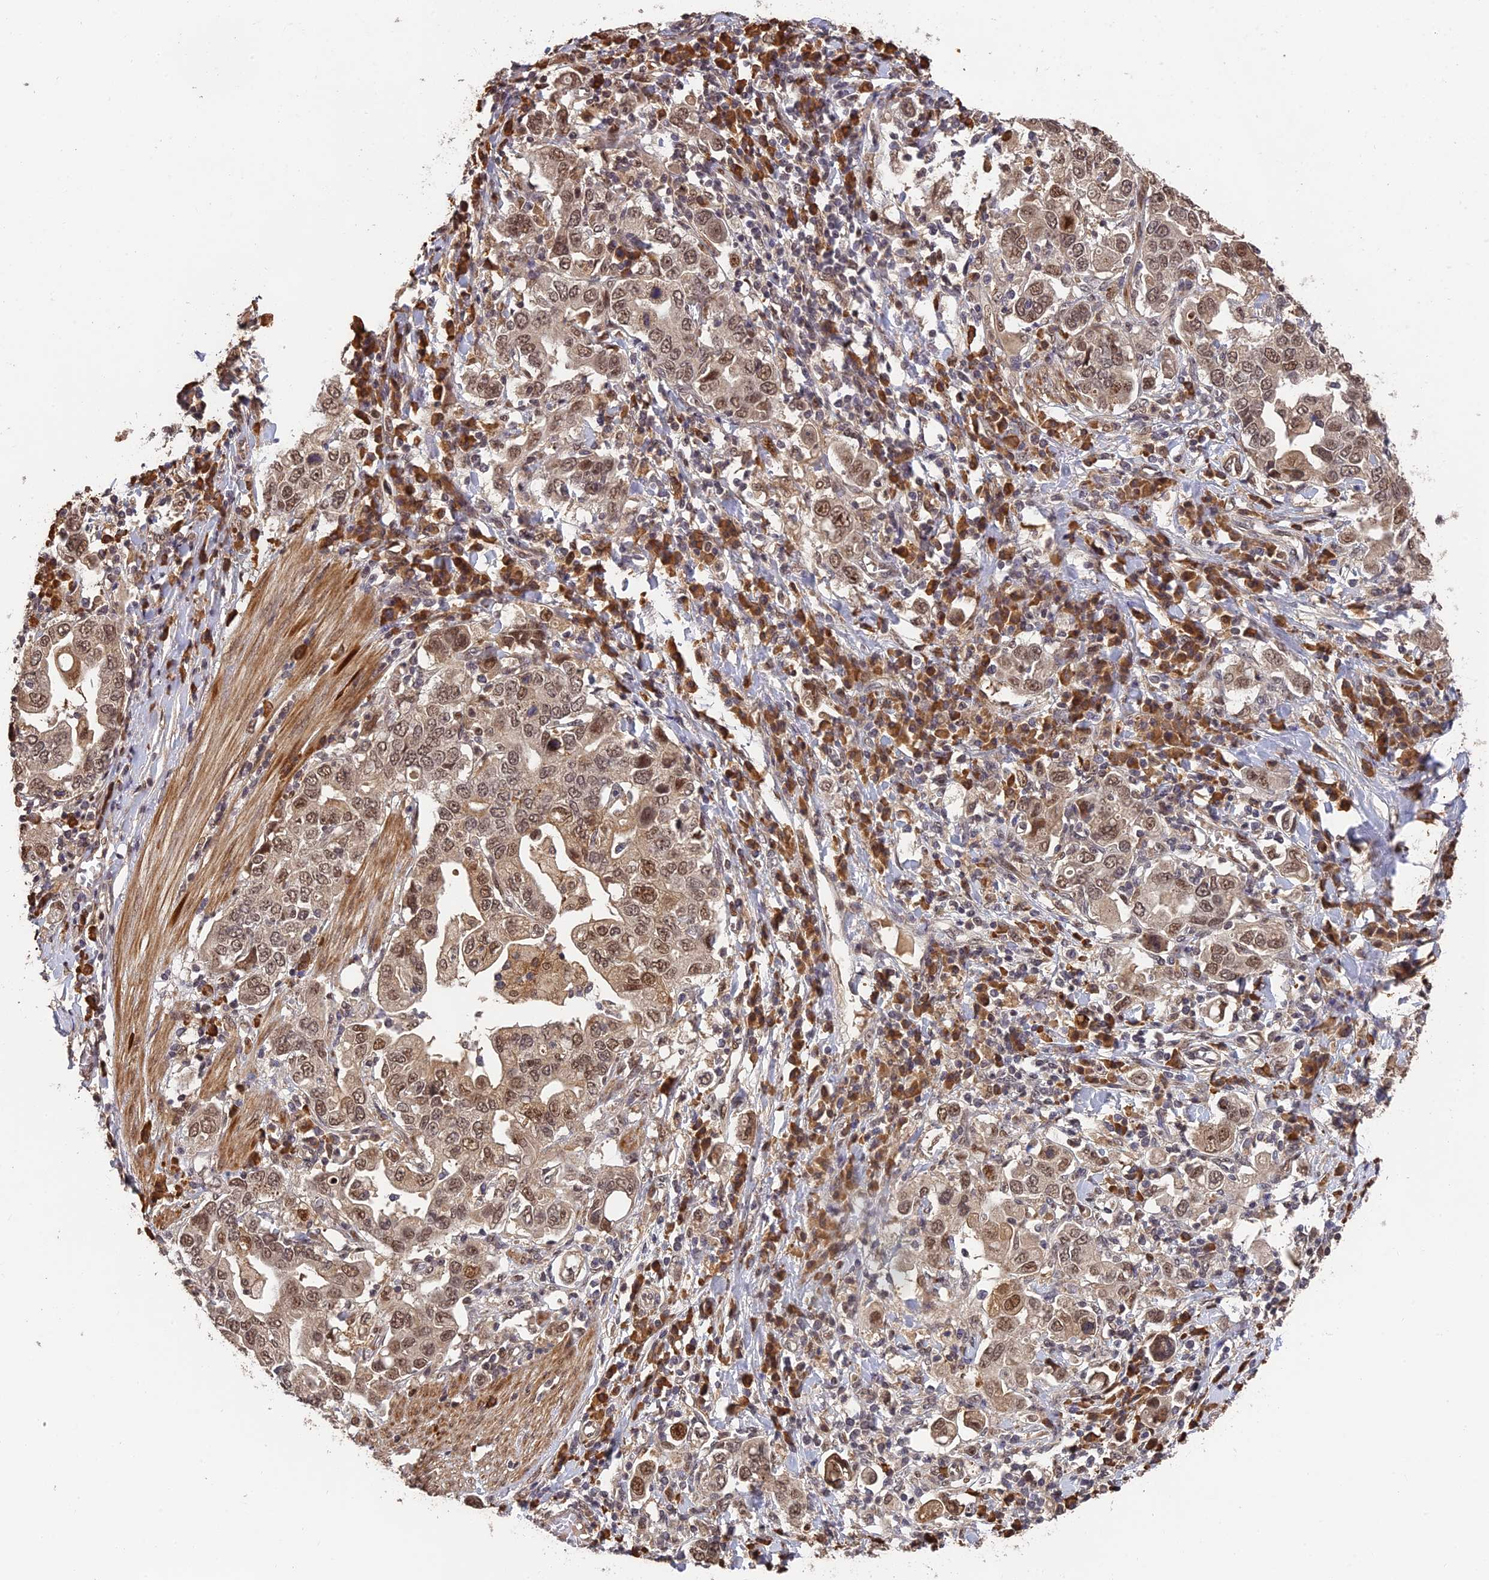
{"staining": {"intensity": "moderate", "quantity": ">75%", "location": "nuclear"}, "tissue": "stomach cancer", "cell_type": "Tumor cells", "image_type": "cancer", "snomed": [{"axis": "morphology", "description": "Adenocarcinoma, NOS"}, {"axis": "topography", "description": "Stomach, upper"}], "caption": "Moderate nuclear protein staining is present in about >75% of tumor cells in stomach cancer (adenocarcinoma).", "gene": "OSBPL1A", "patient": {"sex": "male", "age": 62}}